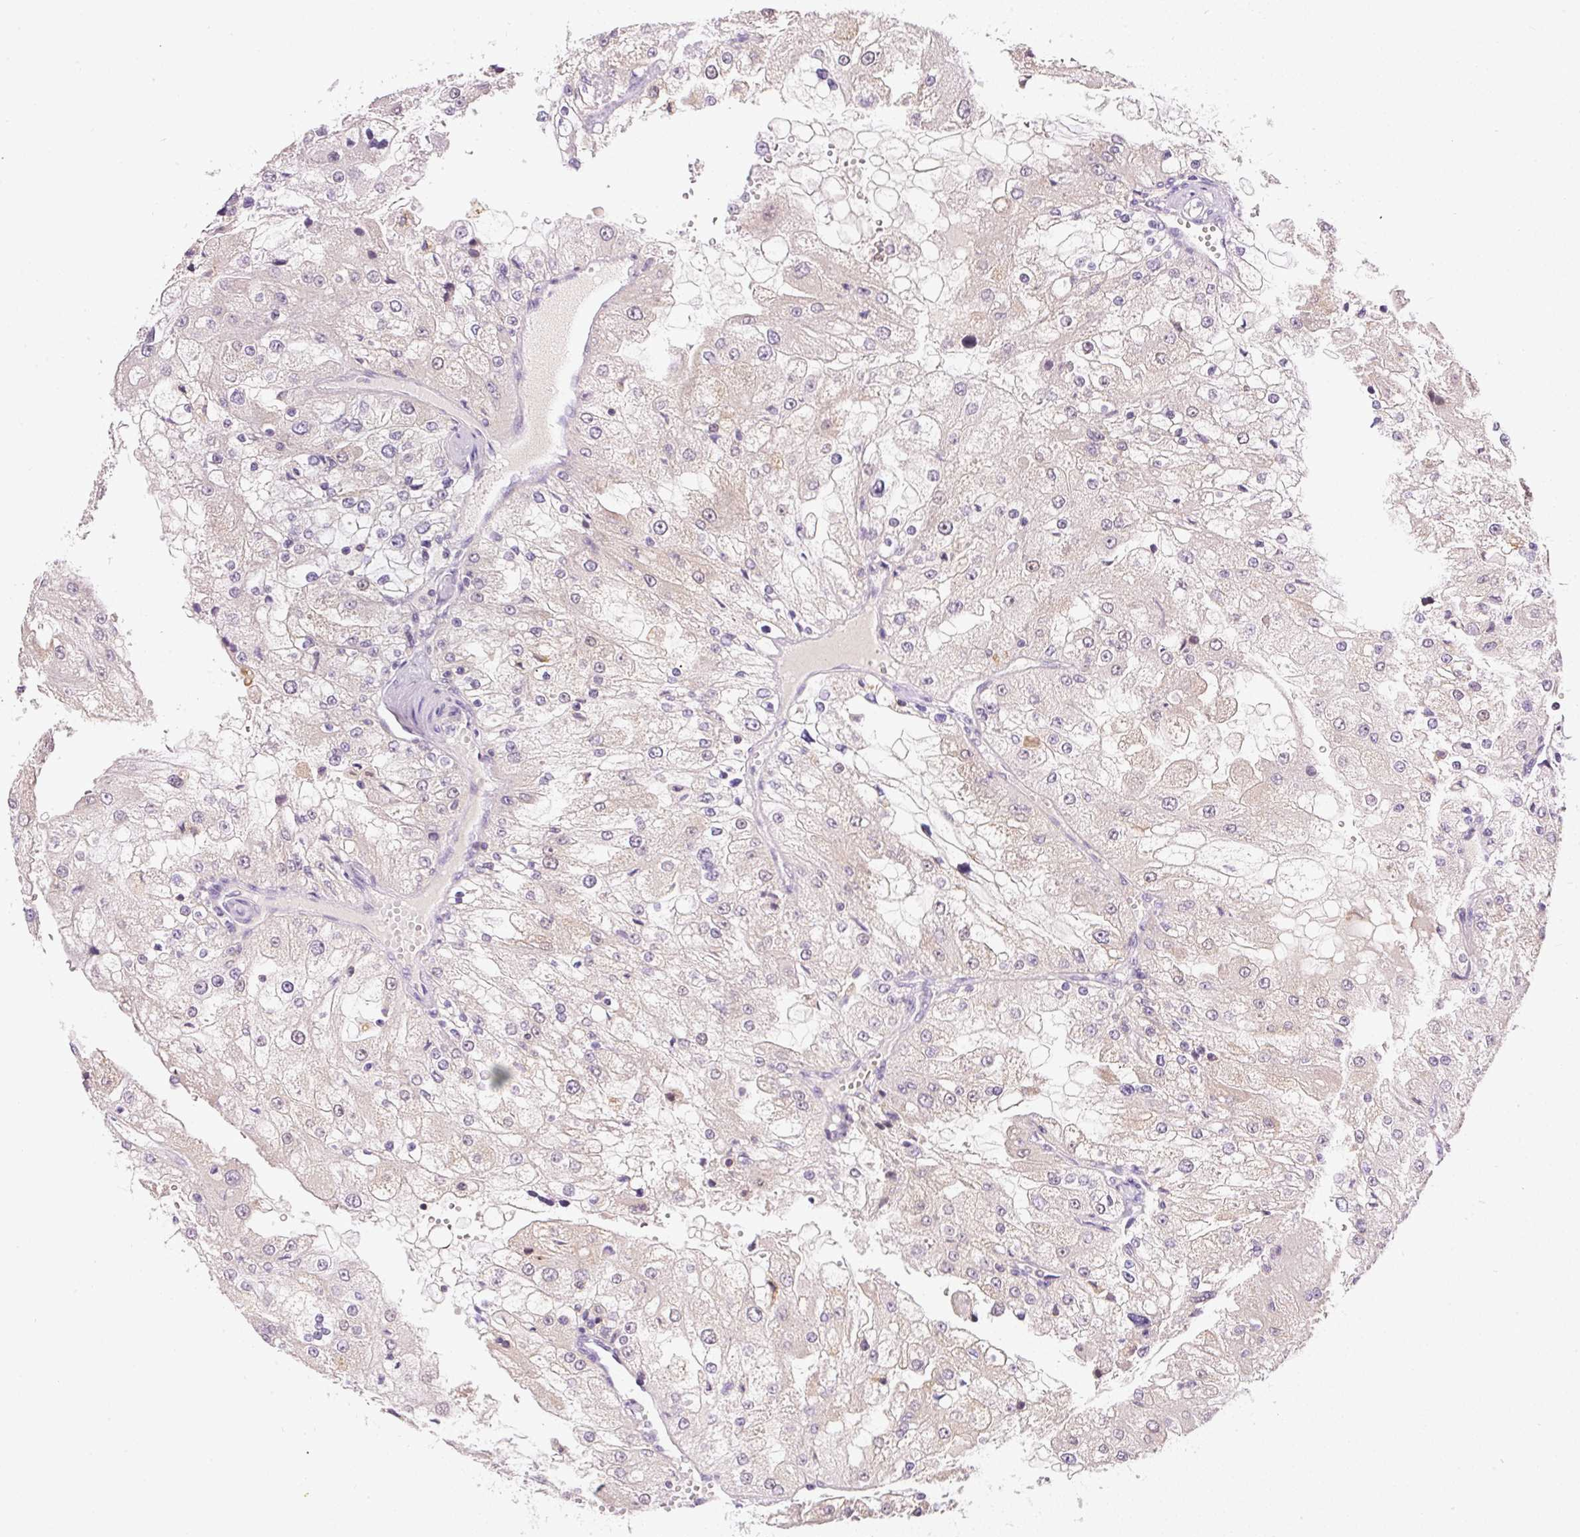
{"staining": {"intensity": "negative", "quantity": "none", "location": "none"}, "tissue": "renal cancer", "cell_type": "Tumor cells", "image_type": "cancer", "snomed": [{"axis": "morphology", "description": "Adenocarcinoma, NOS"}, {"axis": "topography", "description": "Kidney"}], "caption": "Adenocarcinoma (renal) was stained to show a protein in brown. There is no significant staining in tumor cells.", "gene": "CARD11", "patient": {"sex": "female", "age": 74}}